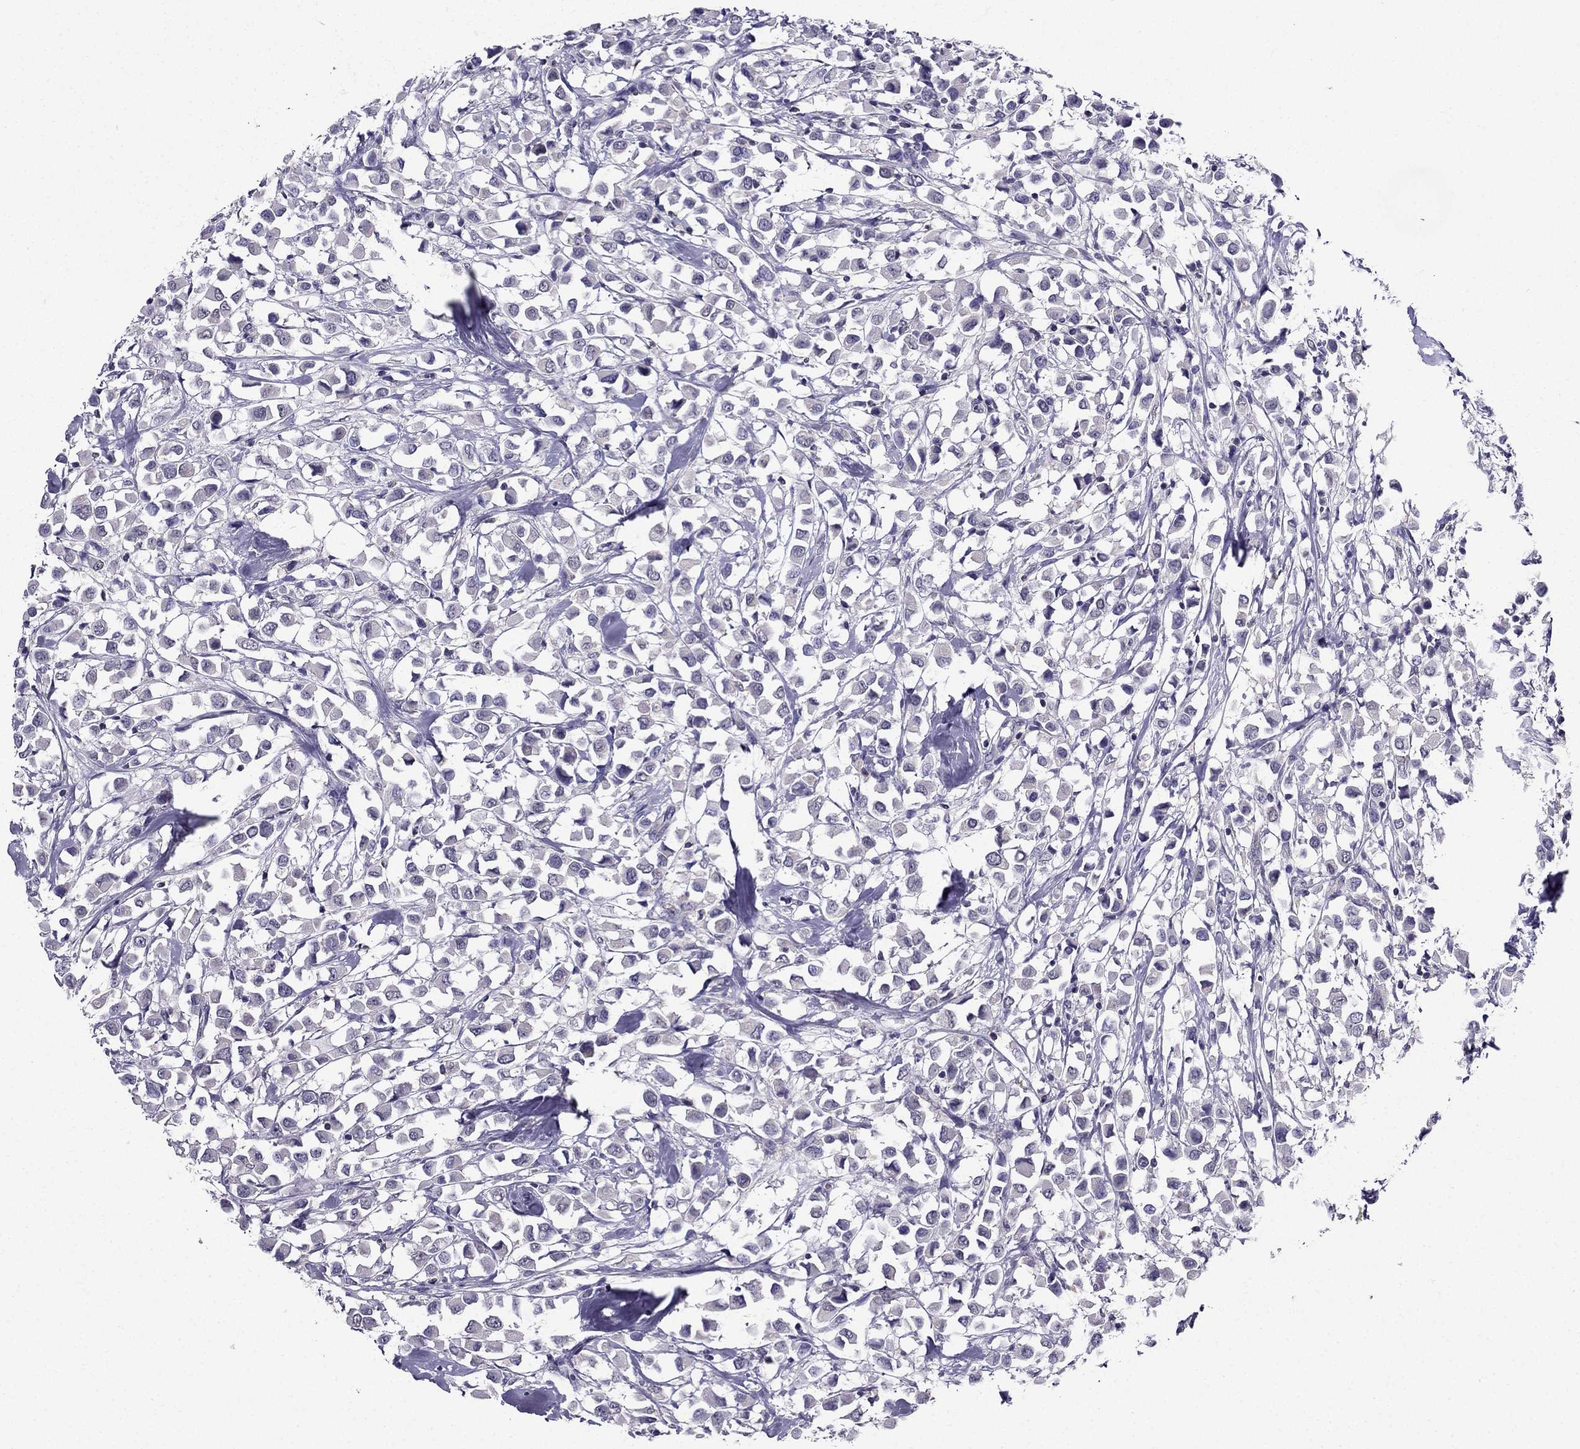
{"staining": {"intensity": "negative", "quantity": "none", "location": "none"}, "tissue": "breast cancer", "cell_type": "Tumor cells", "image_type": "cancer", "snomed": [{"axis": "morphology", "description": "Duct carcinoma"}, {"axis": "topography", "description": "Breast"}], "caption": "Photomicrograph shows no significant protein expression in tumor cells of breast cancer. (DAB (3,3'-diaminobenzidine) immunohistochemistry (IHC), high magnification).", "gene": "AAK1", "patient": {"sex": "female", "age": 61}}